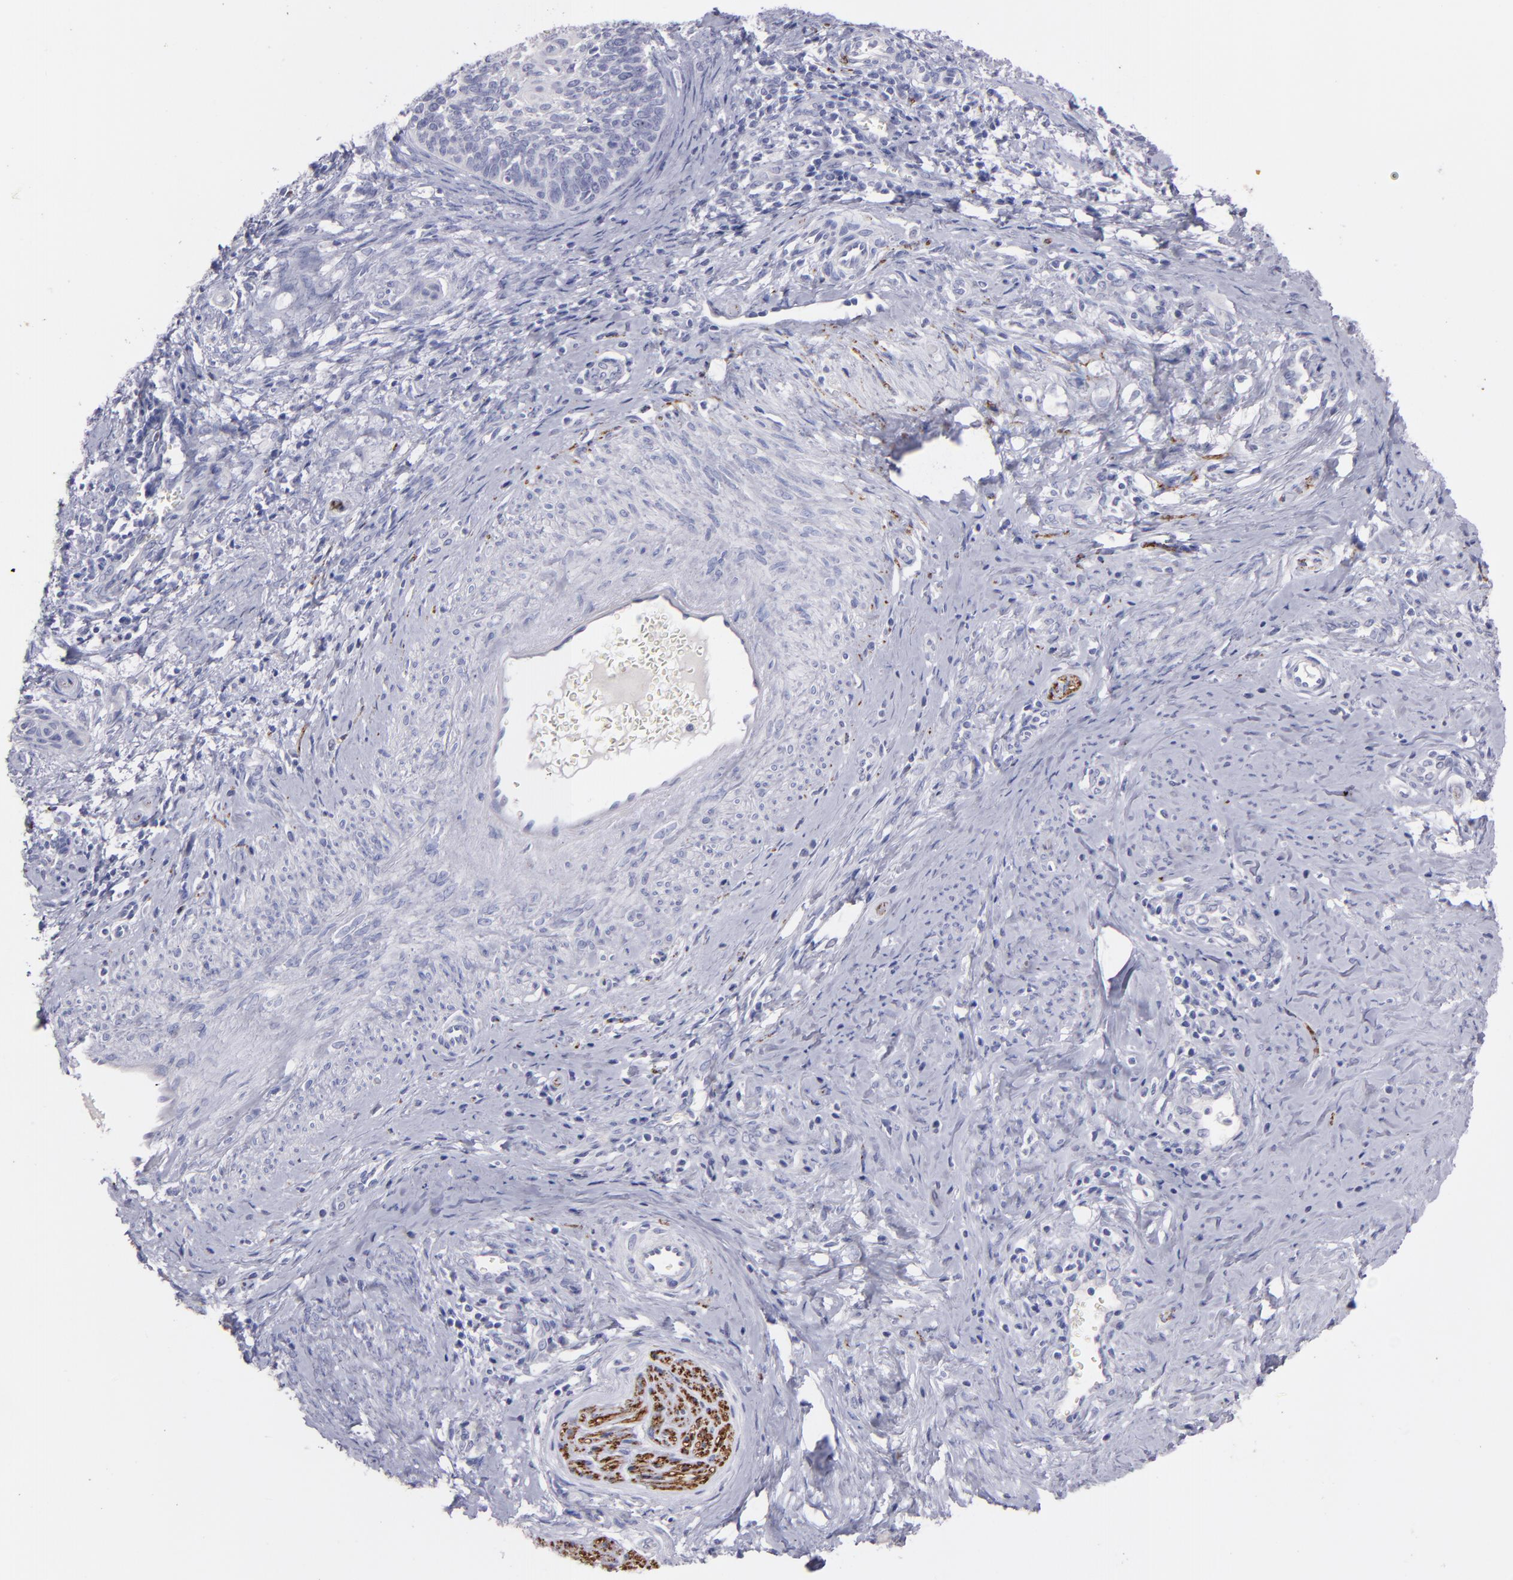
{"staining": {"intensity": "negative", "quantity": "none", "location": "none"}, "tissue": "cervical cancer", "cell_type": "Tumor cells", "image_type": "cancer", "snomed": [{"axis": "morphology", "description": "Squamous cell carcinoma, NOS"}, {"axis": "topography", "description": "Cervix"}], "caption": "Immunohistochemistry (IHC) photomicrograph of neoplastic tissue: cervical cancer stained with DAB (3,3'-diaminobenzidine) displays no significant protein positivity in tumor cells.", "gene": "SNAP25", "patient": {"sex": "female", "age": 33}}